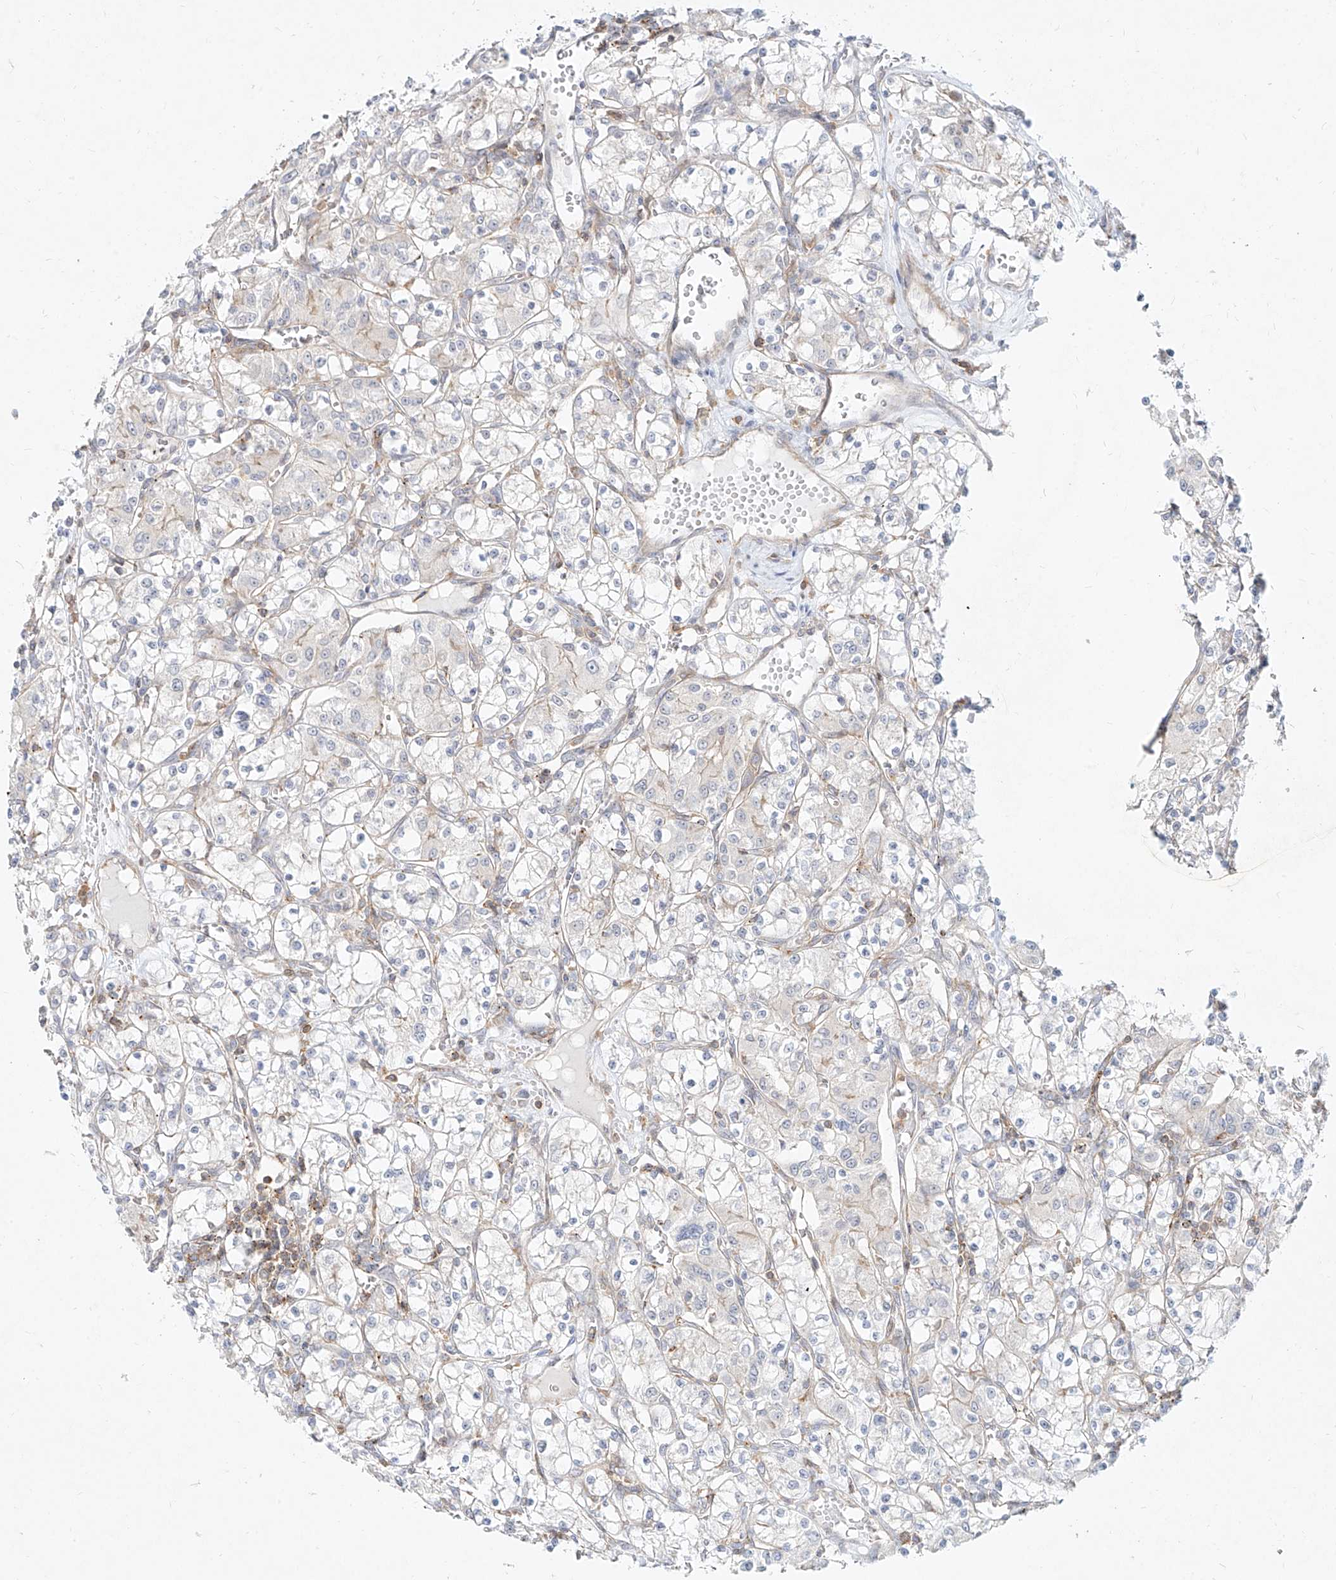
{"staining": {"intensity": "negative", "quantity": "none", "location": "none"}, "tissue": "renal cancer", "cell_type": "Tumor cells", "image_type": "cancer", "snomed": [{"axis": "morphology", "description": "Adenocarcinoma, NOS"}, {"axis": "topography", "description": "Kidney"}], "caption": "Tumor cells show no significant staining in renal cancer (adenocarcinoma).", "gene": "SLC2A12", "patient": {"sex": "female", "age": 59}}